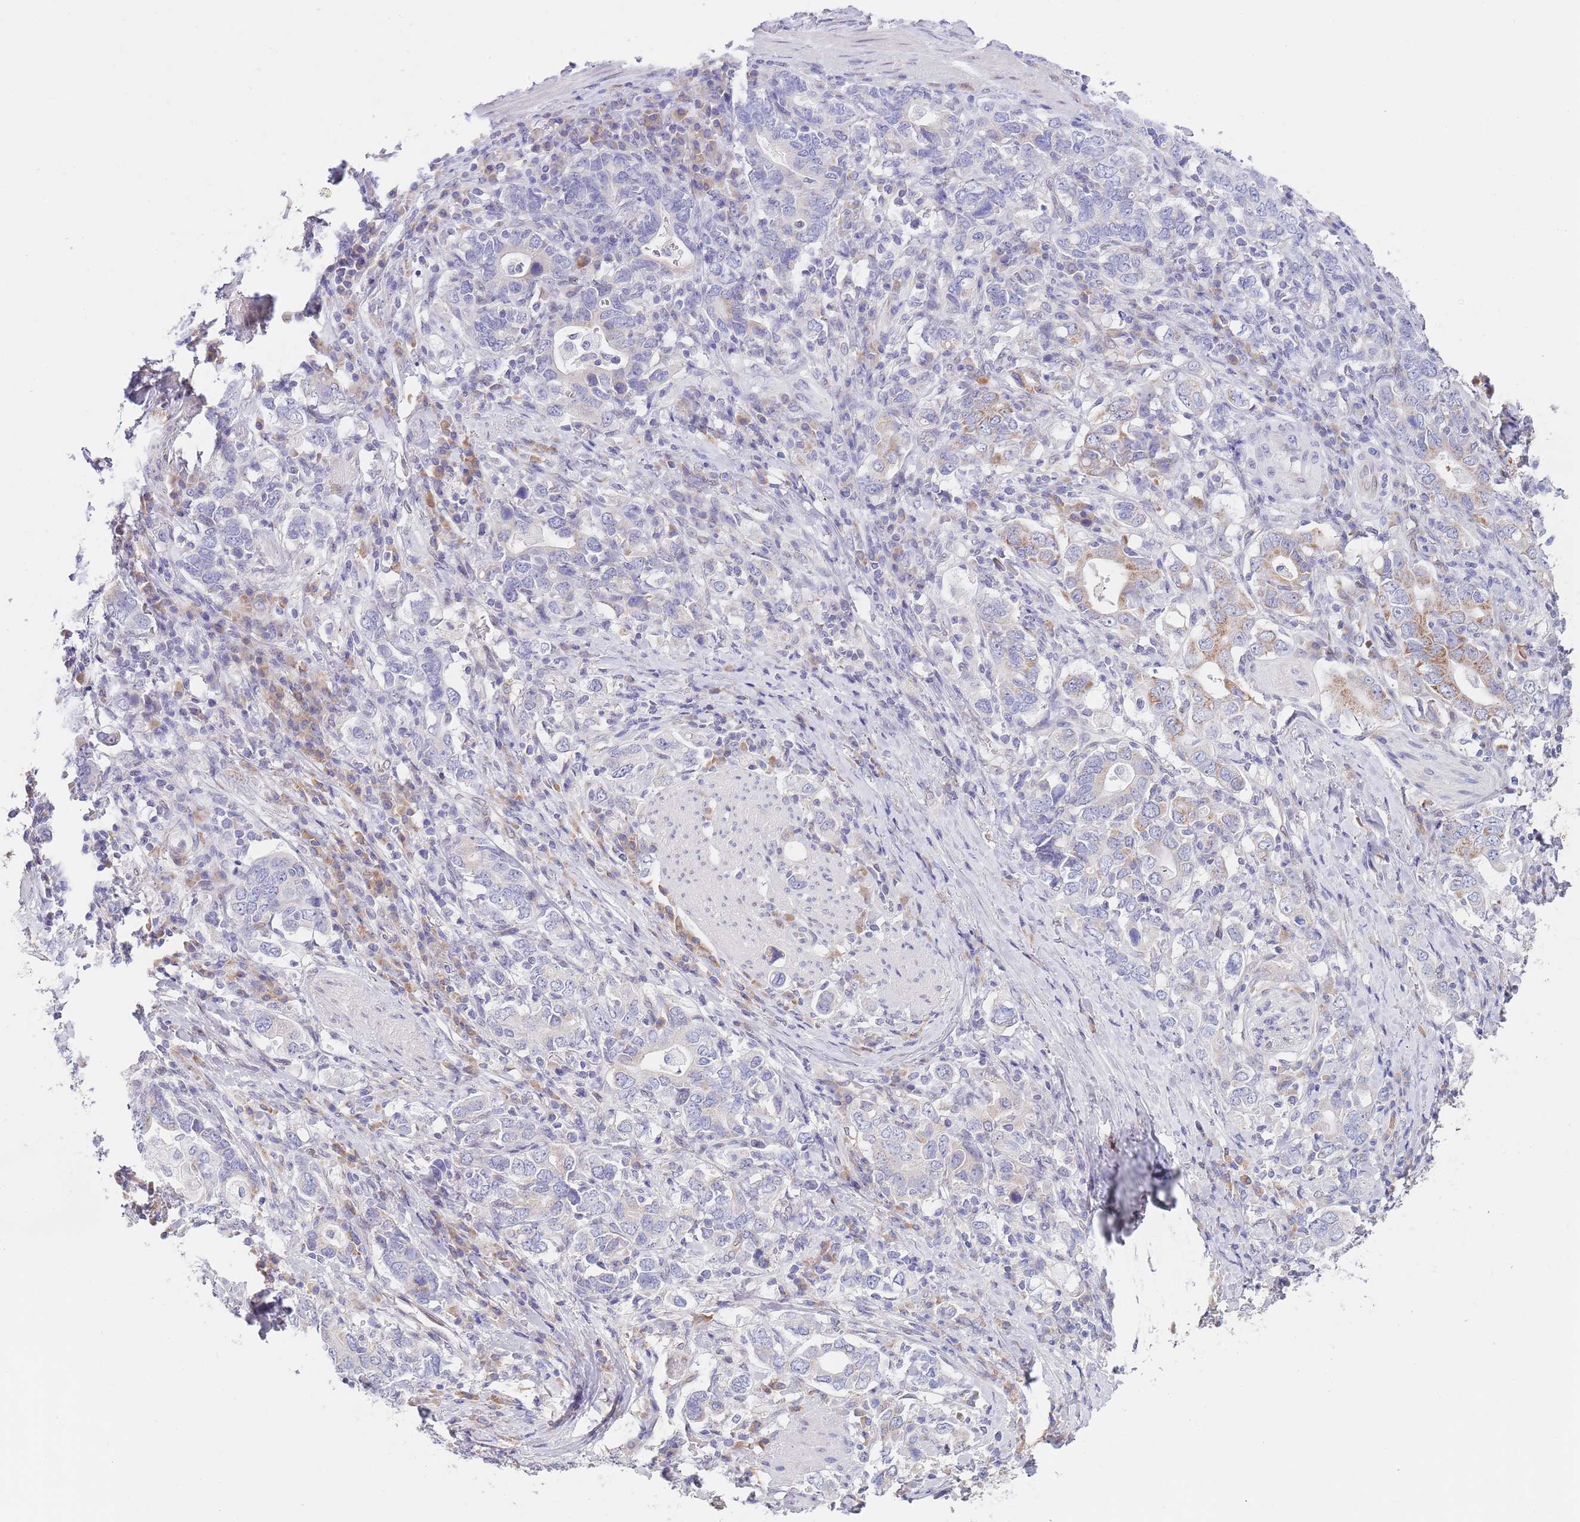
{"staining": {"intensity": "moderate", "quantity": "<25%", "location": "cytoplasmic/membranous"}, "tissue": "stomach cancer", "cell_type": "Tumor cells", "image_type": "cancer", "snomed": [{"axis": "morphology", "description": "Adenocarcinoma, NOS"}, {"axis": "topography", "description": "Stomach, upper"}, {"axis": "topography", "description": "Stomach"}], "caption": "Adenocarcinoma (stomach) stained for a protein (brown) demonstrates moderate cytoplasmic/membranous positive expression in about <25% of tumor cells.", "gene": "EBPL", "patient": {"sex": "male", "age": 62}}